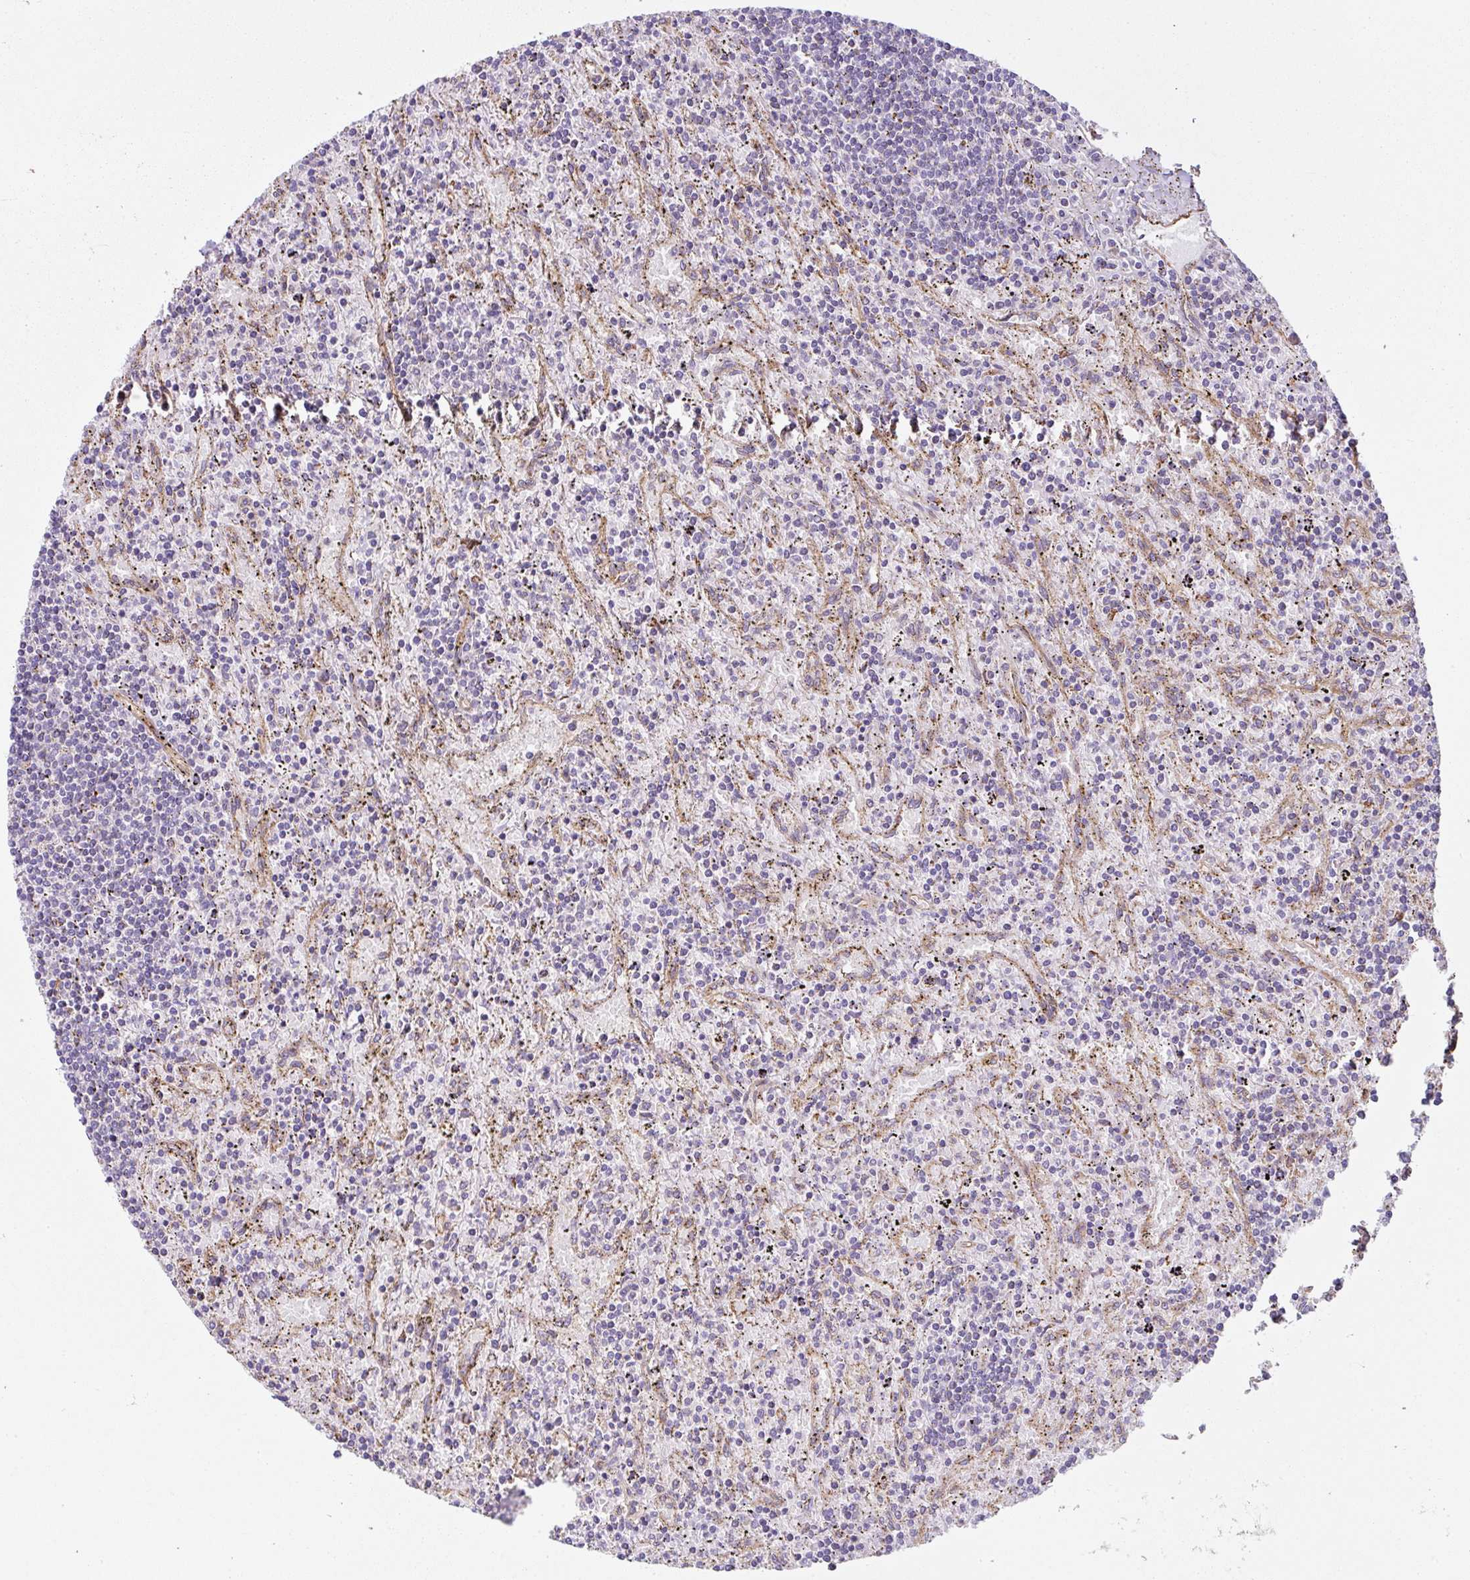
{"staining": {"intensity": "negative", "quantity": "none", "location": "none"}, "tissue": "lymphoma", "cell_type": "Tumor cells", "image_type": "cancer", "snomed": [{"axis": "morphology", "description": "Malignant lymphoma, non-Hodgkin's type, Low grade"}, {"axis": "topography", "description": "Spleen"}], "caption": "Immunohistochemical staining of human malignant lymphoma, non-Hodgkin's type (low-grade) displays no significant positivity in tumor cells.", "gene": "ANKUB1", "patient": {"sex": "male", "age": 76}}